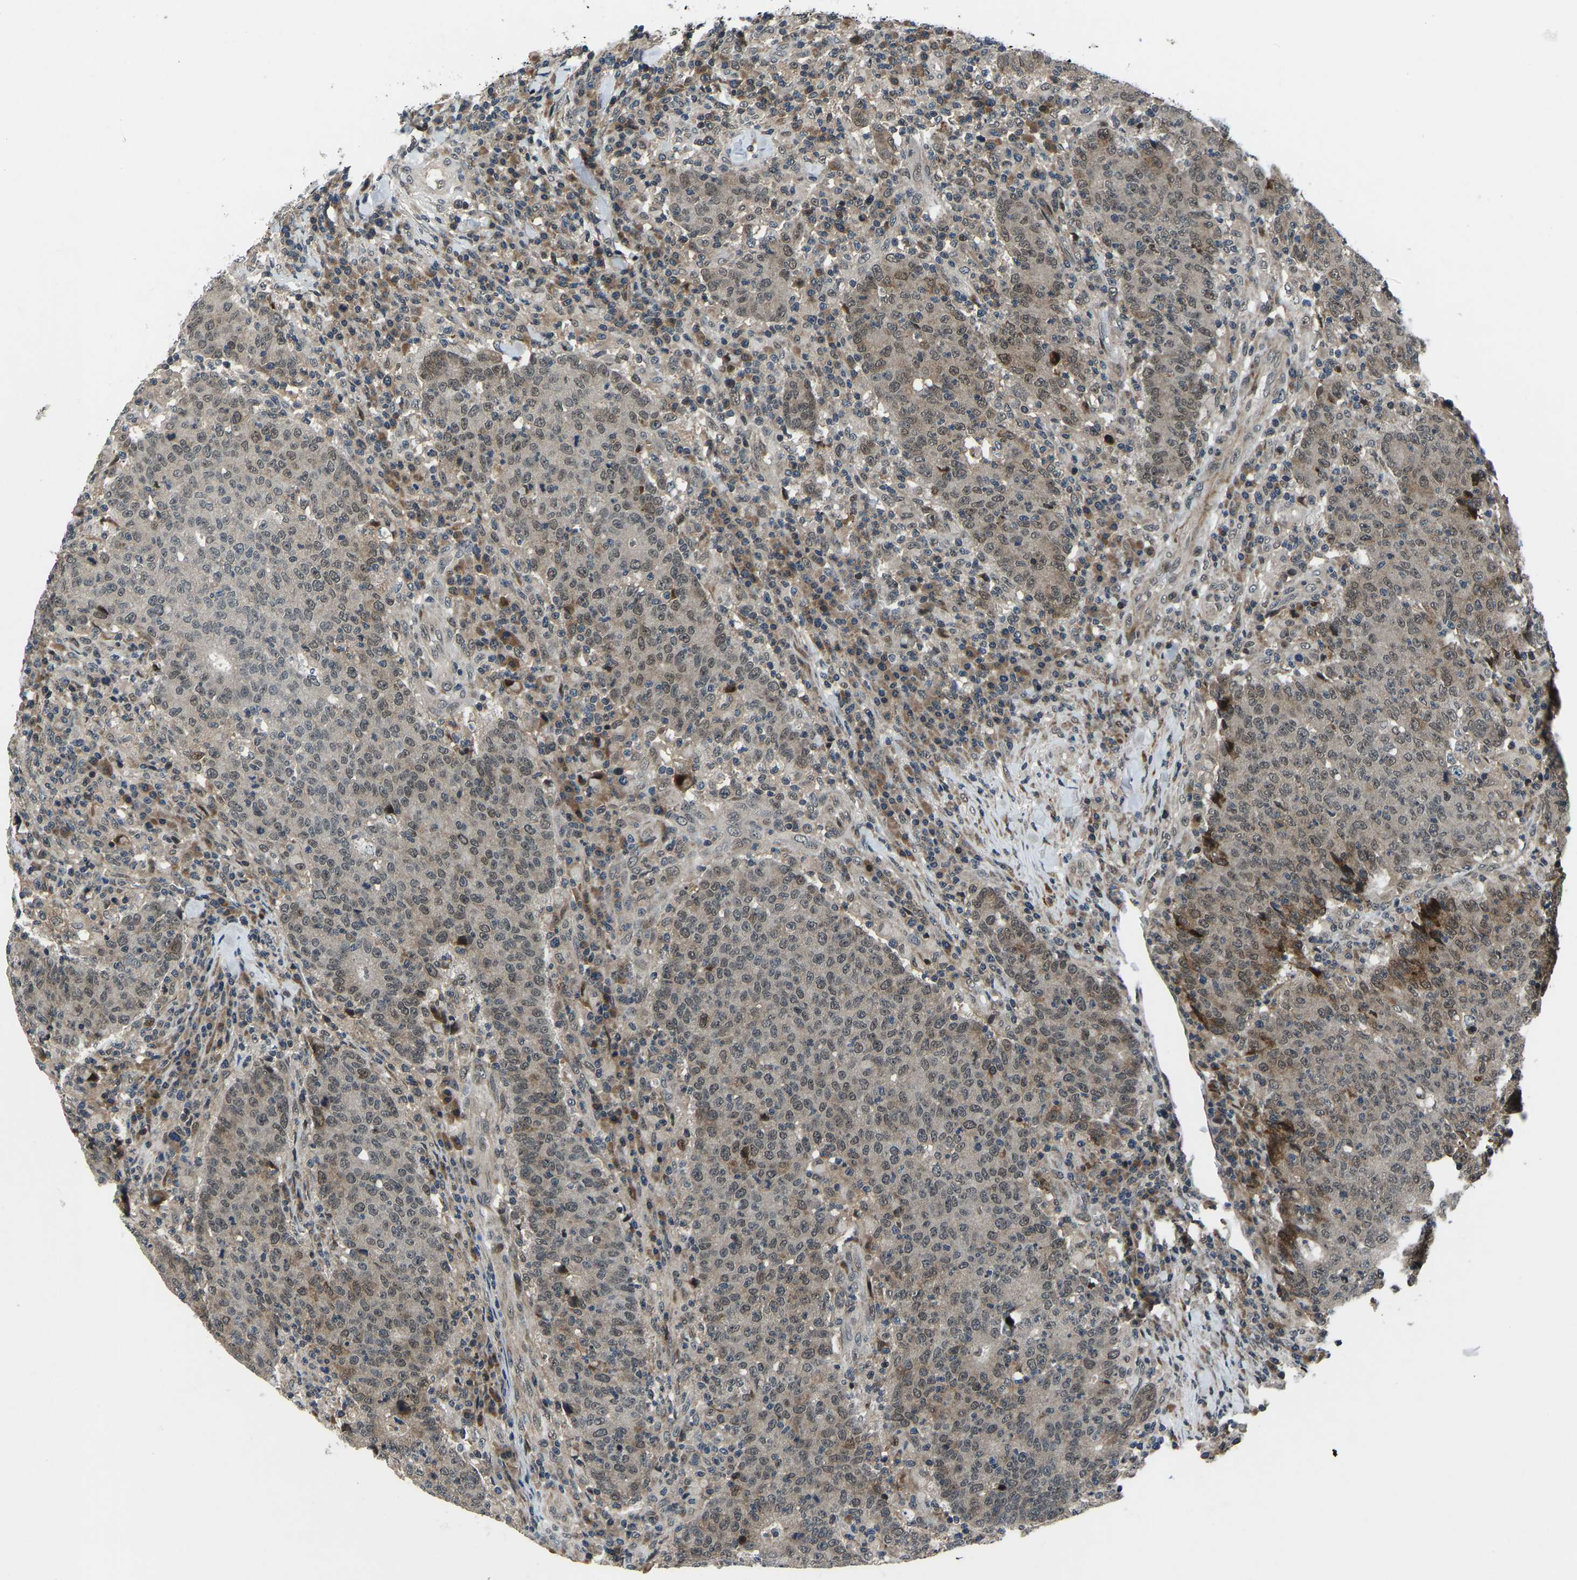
{"staining": {"intensity": "moderate", "quantity": "25%-75%", "location": "cytoplasmic/membranous"}, "tissue": "colorectal cancer", "cell_type": "Tumor cells", "image_type": "cancer", "snomed": [{"axis": "morphology", "description": "Adenocarcinoma, NOS"}, {"axis": "topography", "description": "Colon"}], "caption": "Colorectal cancer was stained to show a protein in brown. There is medium levels of moderate cytoplasmic/membranous staining in about 25%-75% of tumor cells. The staining is performed using DAB (3,3'-diaminobenzidine) brown chromogen to label protein expression. The nuclei are counter-stained blue using hematoxylin.", "gene": "RLIM", "patient": {"sex": "female", "age": 75}}